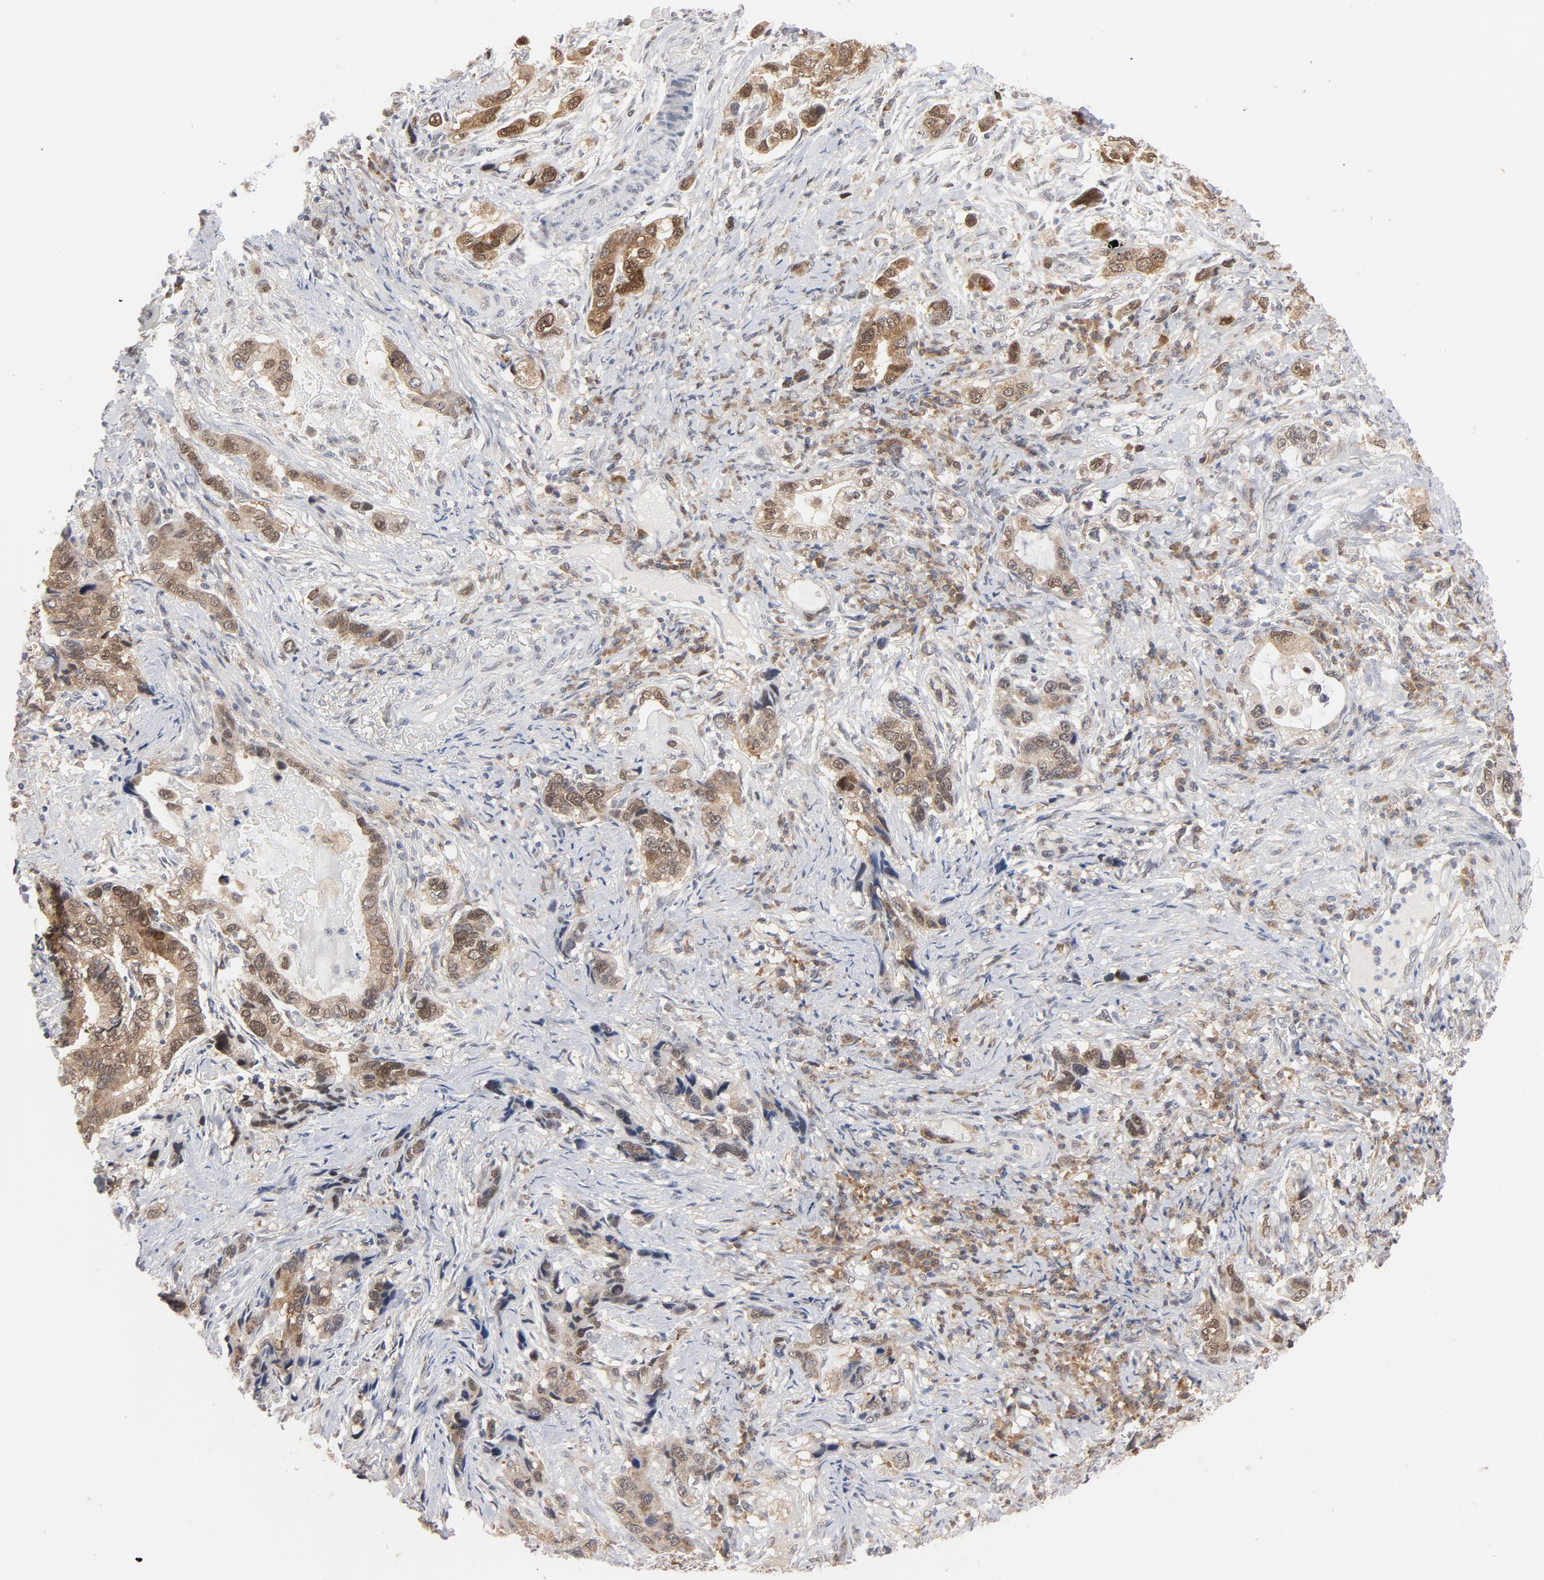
{"staining": {"intensity": "moderate", "quantity": ">75%", "location": "cytoplasmic/membranous"}, "tissue": "stomach cancer", "cell_type": "Tumor cells", "image_type": "cancer", "snomed": [{"axis": "morphology", "description": "Adenocarcinoma, NOS"}, {"axis": "topography", "description": "Stomach, lower"}], "caption": "Protein analysis of stomach cancer tissue exhibits moderate cytoplasmic/membranous staining in about >75% of tumor cells.", "gene": "PRDX1", "patient": {"sex": "female", "age": 93}}